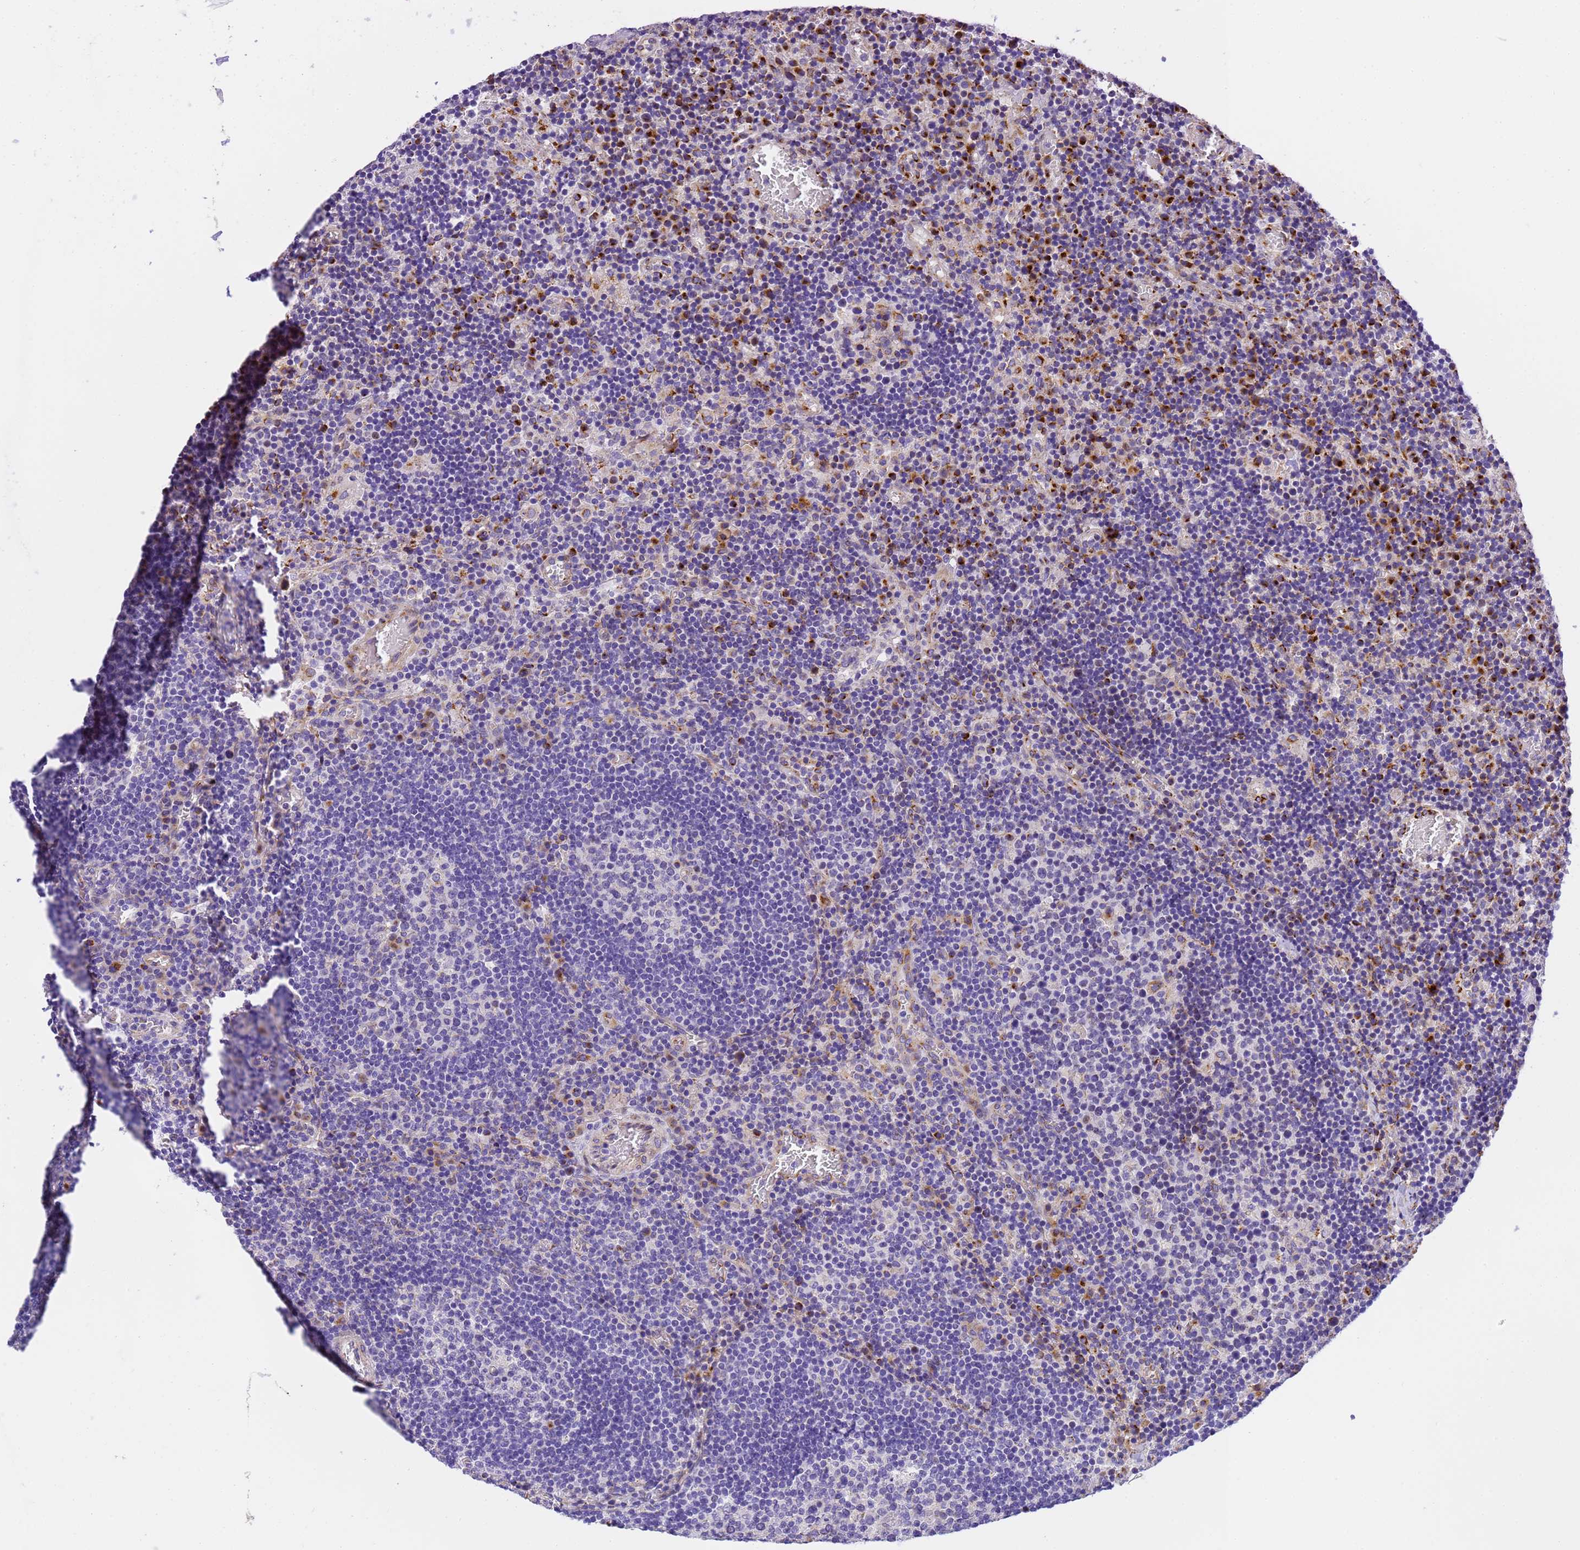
{"staining": {"intensity": "negative", "quantity": "none", "location": "none"}, "tissue": "lymph node", "cell_type": "Germinal center cells", "image_type": "normal", "snomed": [{"axis": "morphology", "description": "Normal tissue, NOS"}, {"axis": "topography", "description": "Lymph node"}], "caption": "The histopathology image reveals no significant expression in germinal center cells of lymph node.", "gene": "RHBDD3", "patient": {"sex": "male", "age": 58}}